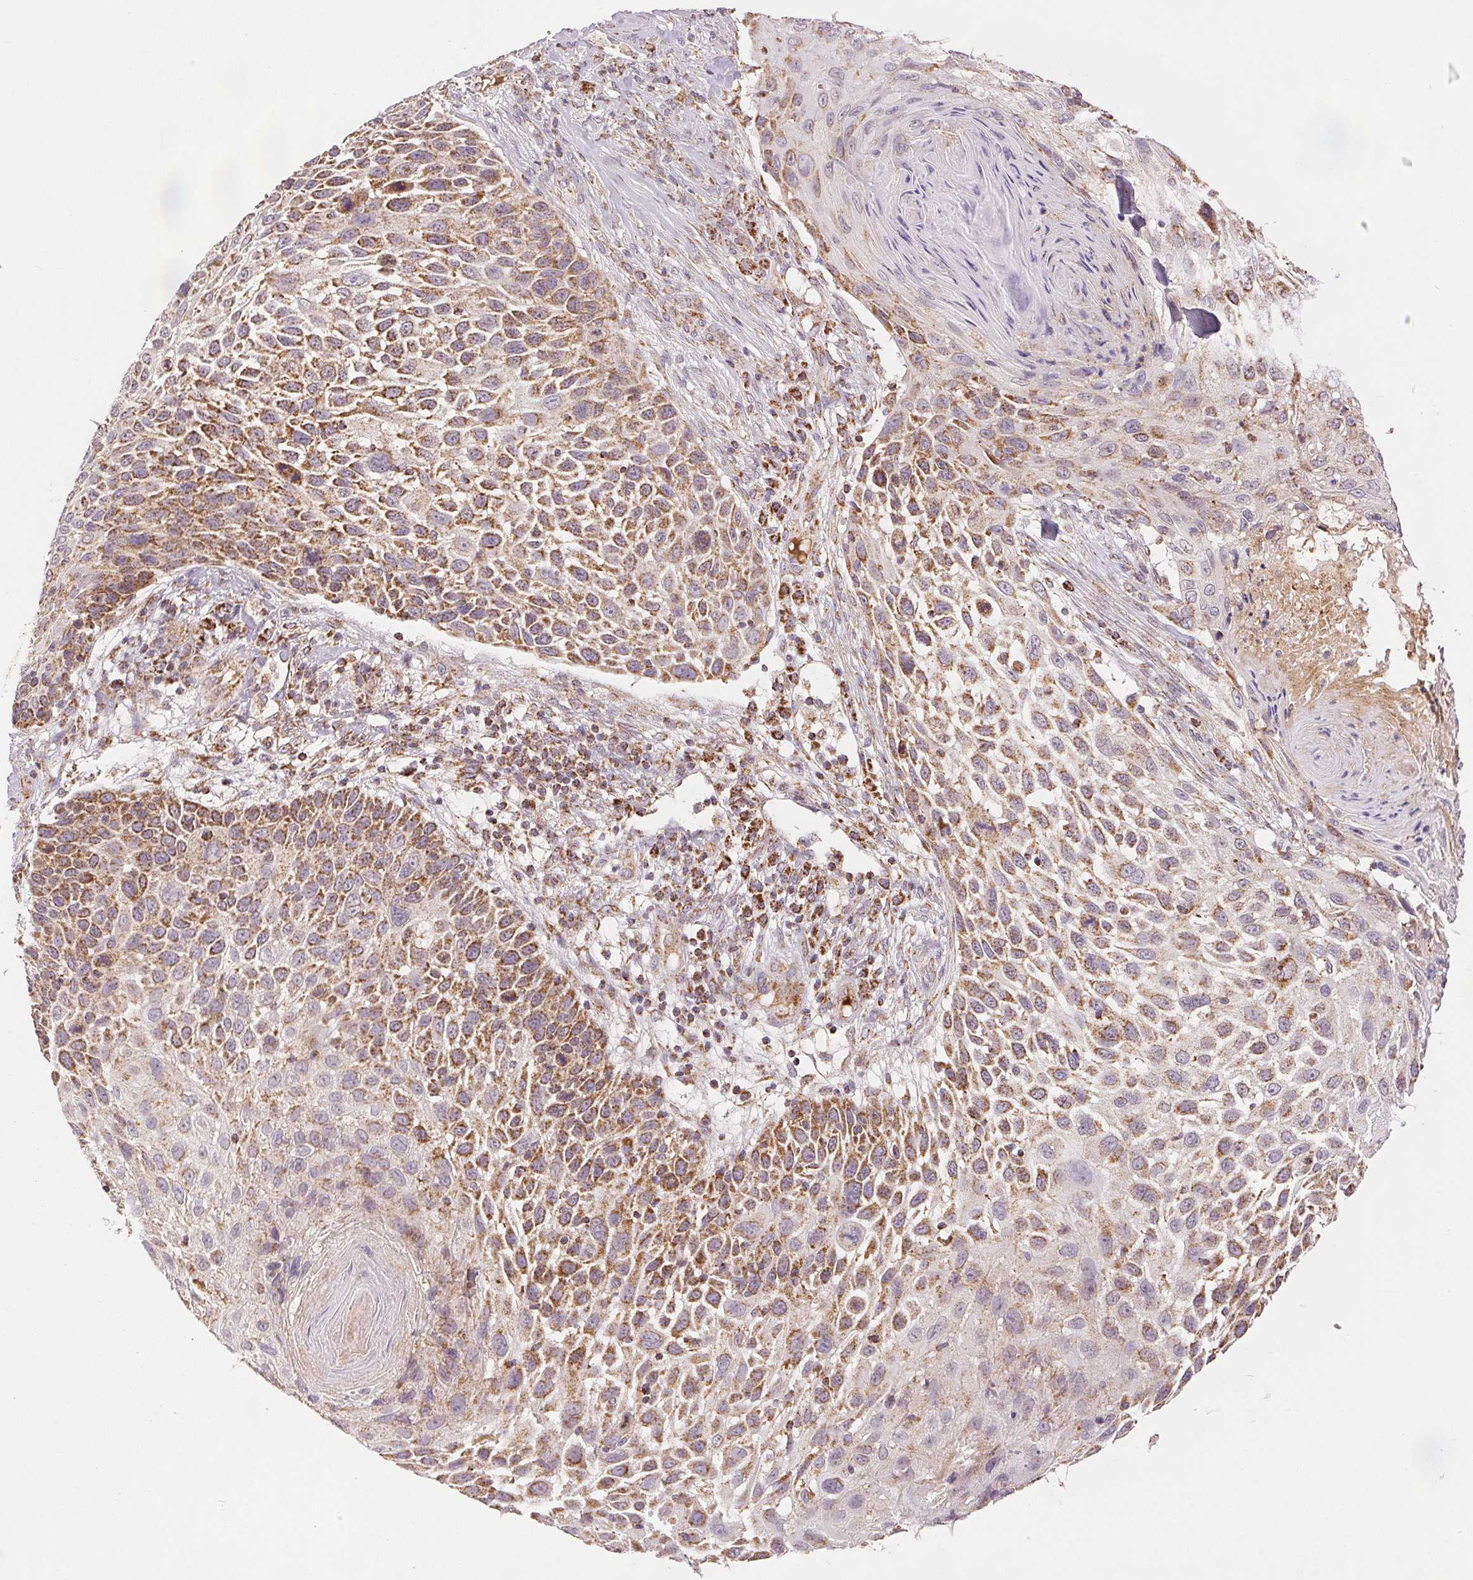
{"staining": {"intensity": "moderate", "quantity": ">75%", "location": "cytoplasmic/membranous"}, "tissue": "skin cancer", "cell_type": "Tumor cells", "image_type": "cancer", "snomed": [{"axis": "morphology", "description": "Squamous cell carcinoma, NOS"}, {"axis": "topography", "description": "Skin"}], "caption": "This image reveals immunohistochemistry staining of skin squamous cell carcinoma, with medium moderate cytoplasmic/membranous positivity in approximately >75% of tumor cells.", "gene": "SDHB", "patient": {"sex": "male", "age": 92}}